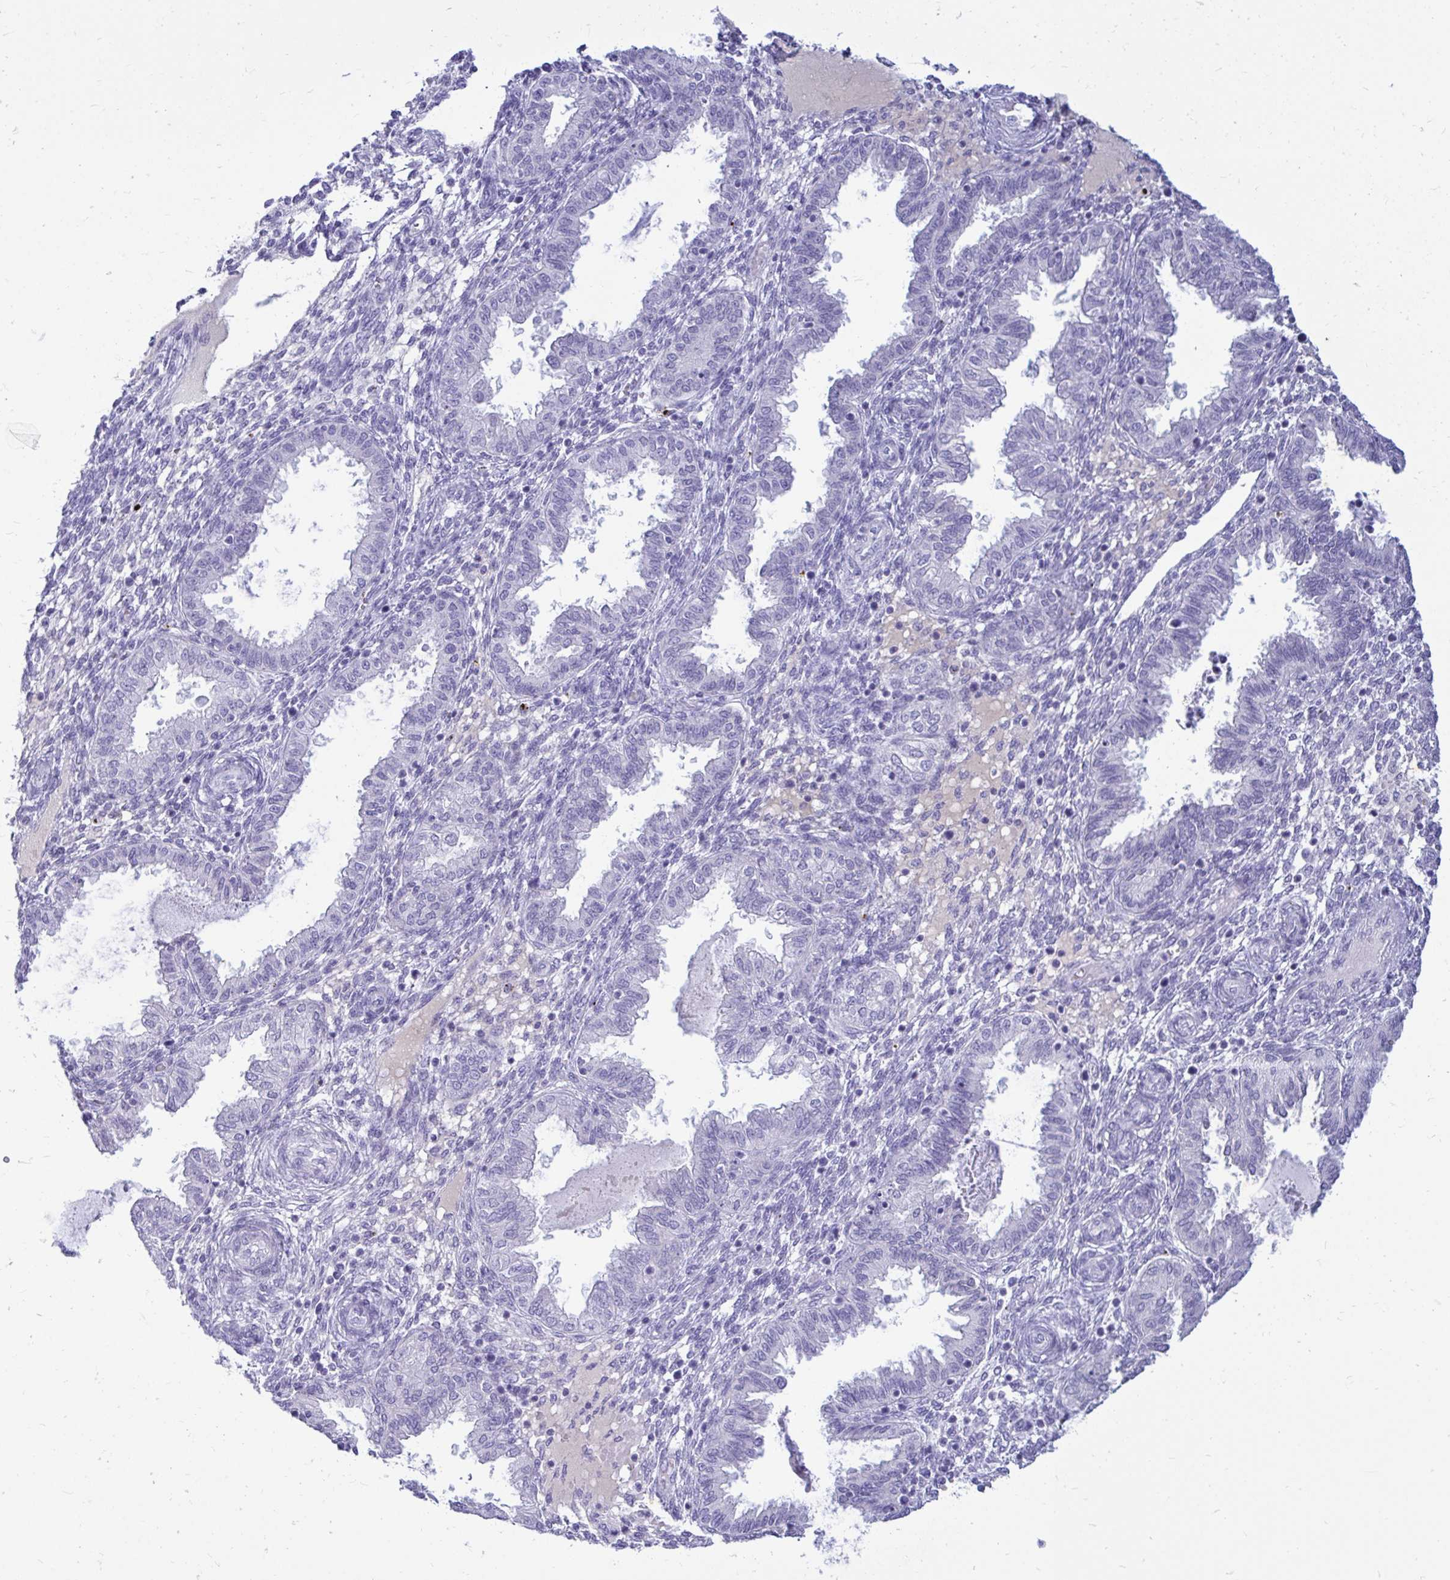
{"staining": {"intensity": "negative", "quantity": "none", "location": "none"}, "tissue": "endometrium", "cell_type": "Cells in endometrial stroma", "image_type": "normal", "snomed": [{"axis": "morphology", "description": "Normal tissue, NOS"}, {"axis": "topography", "description": "Endometrium"}], "caption": "An IHC image of normal endometrium is shown. There is no staining in cells in endometrial stroma of endometrium.", "gene": "NANOGNB", "patient": {"sex": "female", "age": 33}}